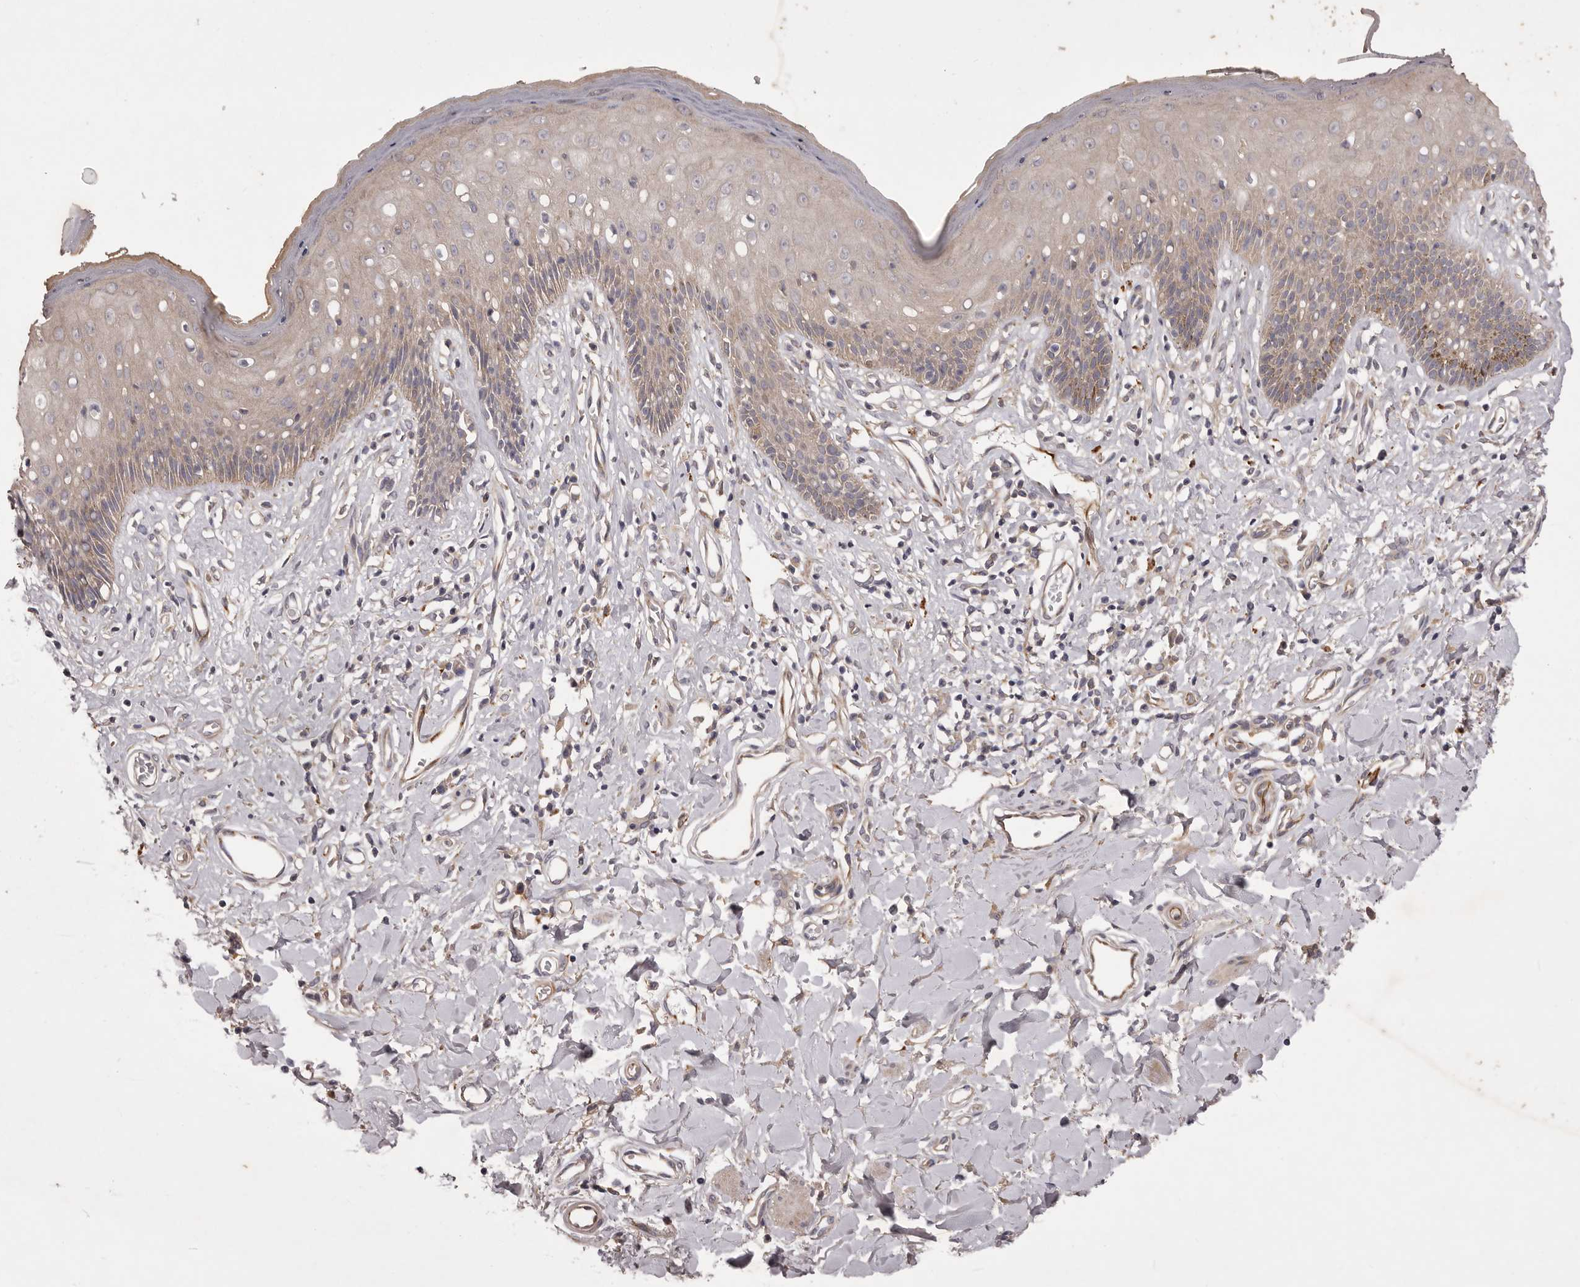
{"staining": {"intensity": "weak", "quantity": "25%-75%", "location": "cytoplasmic/membranous"}, "tissue": "skin", "cell_type": "Epidermal cells", "image_type": "normal", "snomed": [{"axis": "morphology", "description": "Normal tissue, NOS"}, {"axis": "morphology", "description": "Squamous cell carcinoma, NOS"}, {"axis": "topography", "description": "Vulva"}], "caption": "A photomicrograph of human skin stained for a protein demonstrates weak cytoplasmic/membranous brown staining in epidermal cells. (DAB = brown stain, brightfield microscopy at high magnification).", "gene": "PNRC1", "patient": {"sex": "female", "age": 85}}